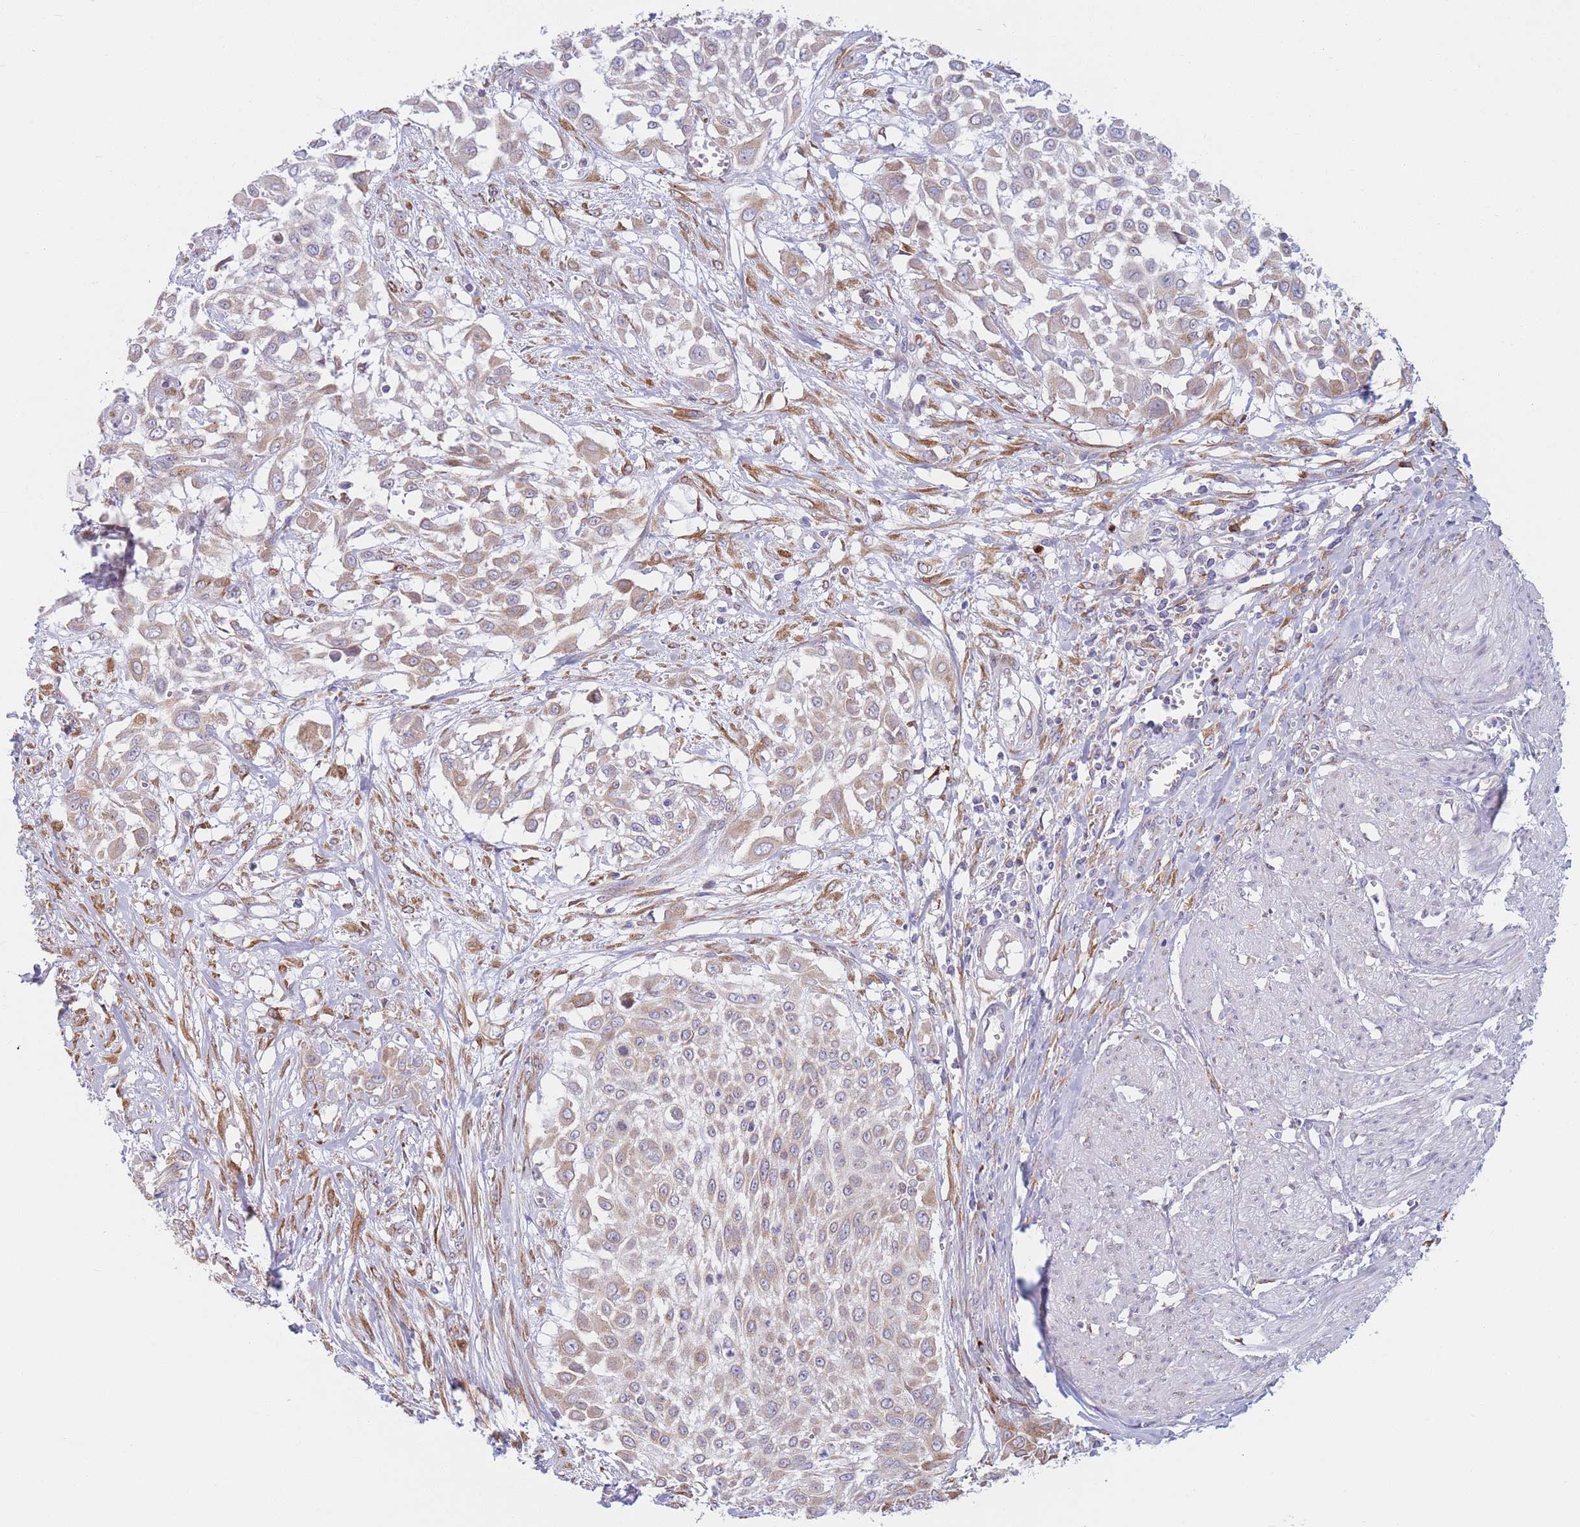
{"staining": {"intensity": "moderate", "quantity": "25%-75%", "location": "cytoplasmic/membranous"}, "tissue": "urothelial cancer", "cell_type": "Tumor cells", "image_type": "cancer", "snomed": [{"axis": "morphology", "description": "Urothelial carcinoma, High grade"}, {"axis": "topography", "description": "Urinary bladder"}], "caption": "Tumor cells display medium levels of moderate cytoplasmic/membranous staining in about 25%-75% of cells in urothelial carcinoma (high-grade).", "gene": "MRPL30", "patient": {"sex": "male", "age": 57}}